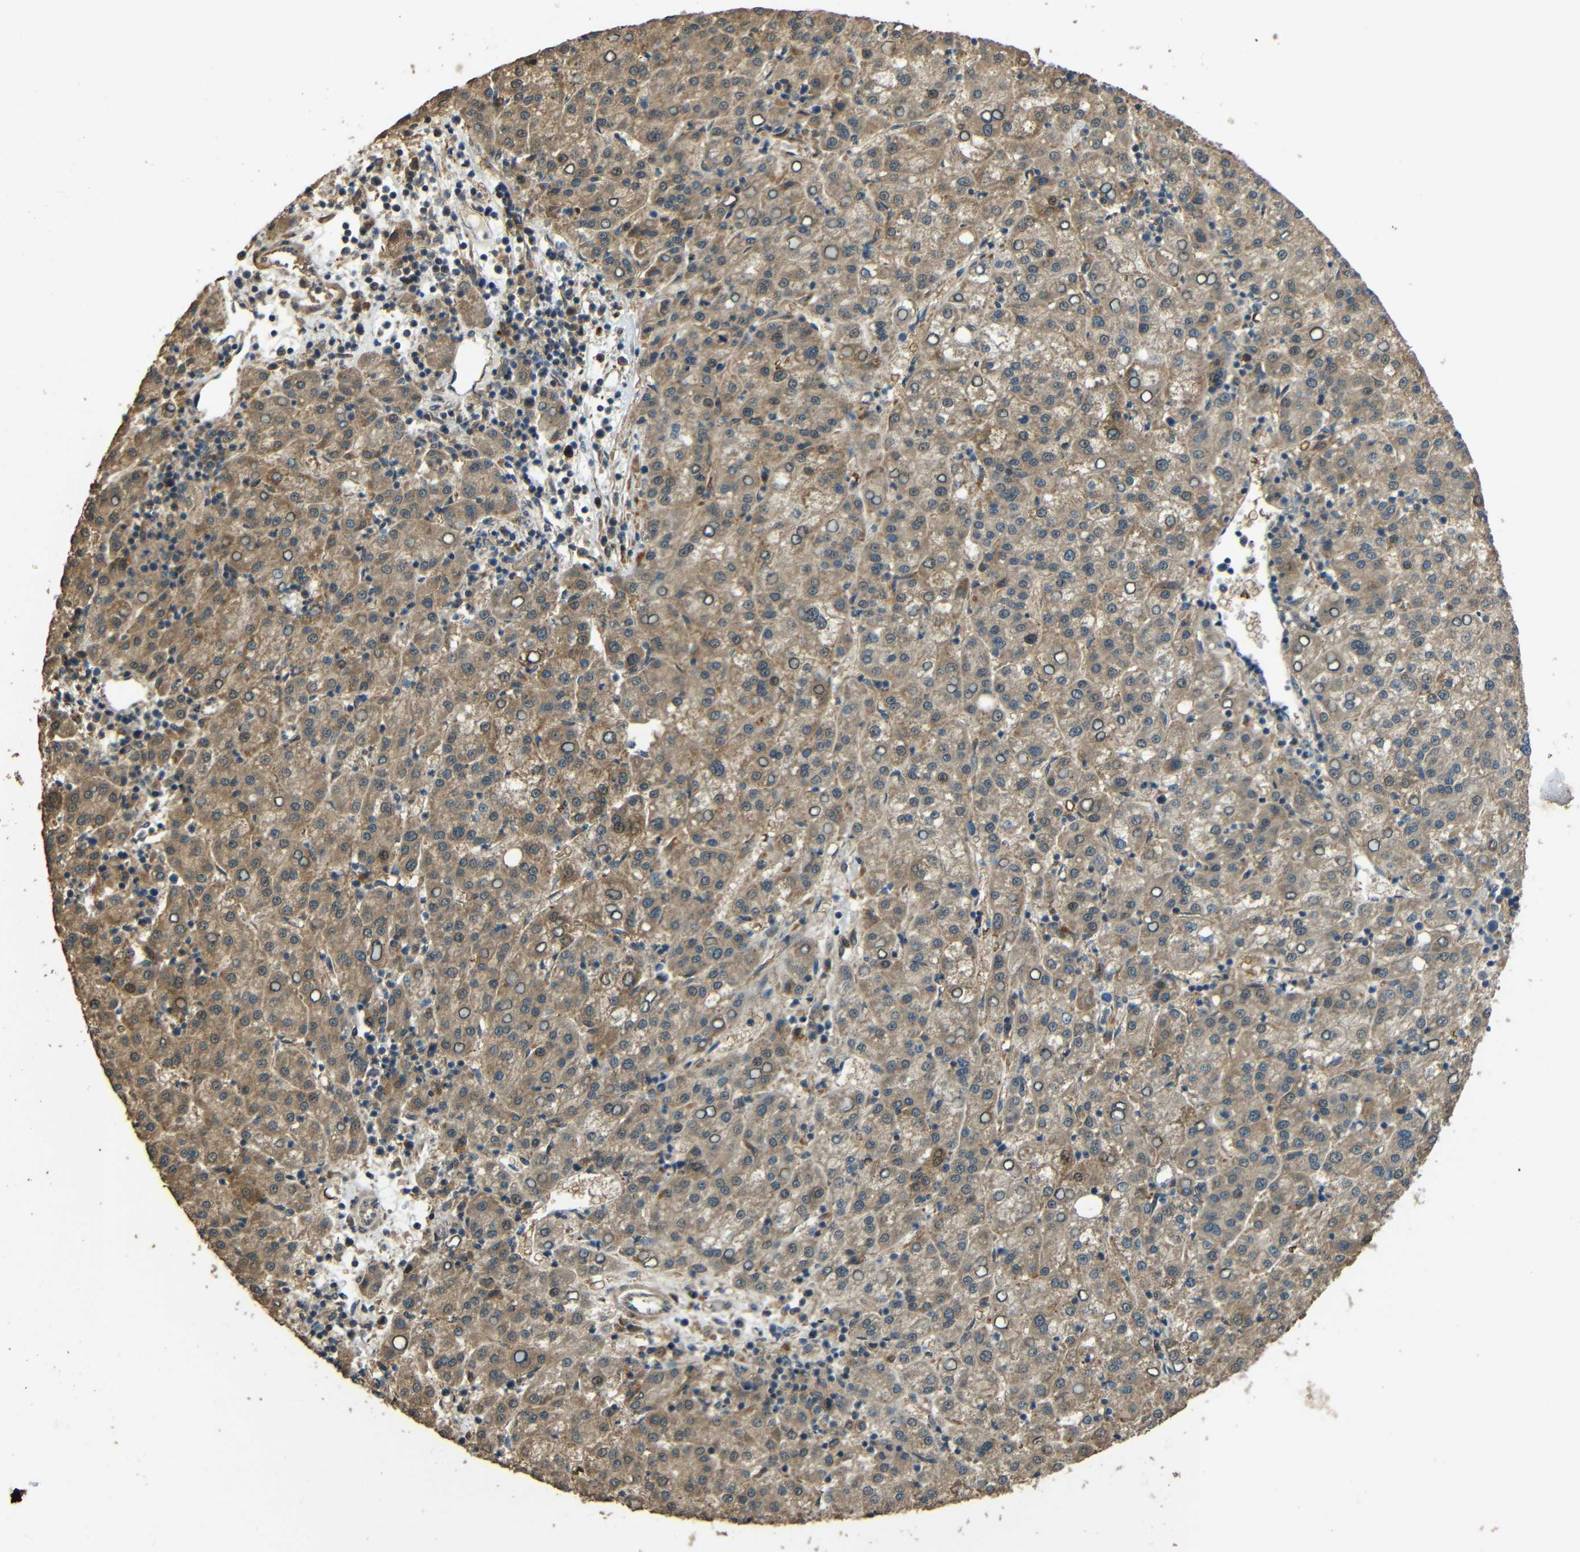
{"staining": {"intensity": "moderate", "quantity": ">75%", "location": "cytoplasmic/membranous"}, "tissue": "liver cancer", "cell_type": "Tumor cells", "image_type": "cancer", "snomed": [{"axis": "morphology", "description": "Carcinoma, Hepatocellular, NOS"}, {"axis": "topography", "description": "Liver"}], "caption": "Immunohistochemistry (DAB (3,3'-diaminobenzidine)) staining of human liver cancer reveals moderate cytoplasmic/membranous protein staining in about >75% of tumor cells.", "gene": "ACACA", "patient": {"sex": "female", "age": 58}}